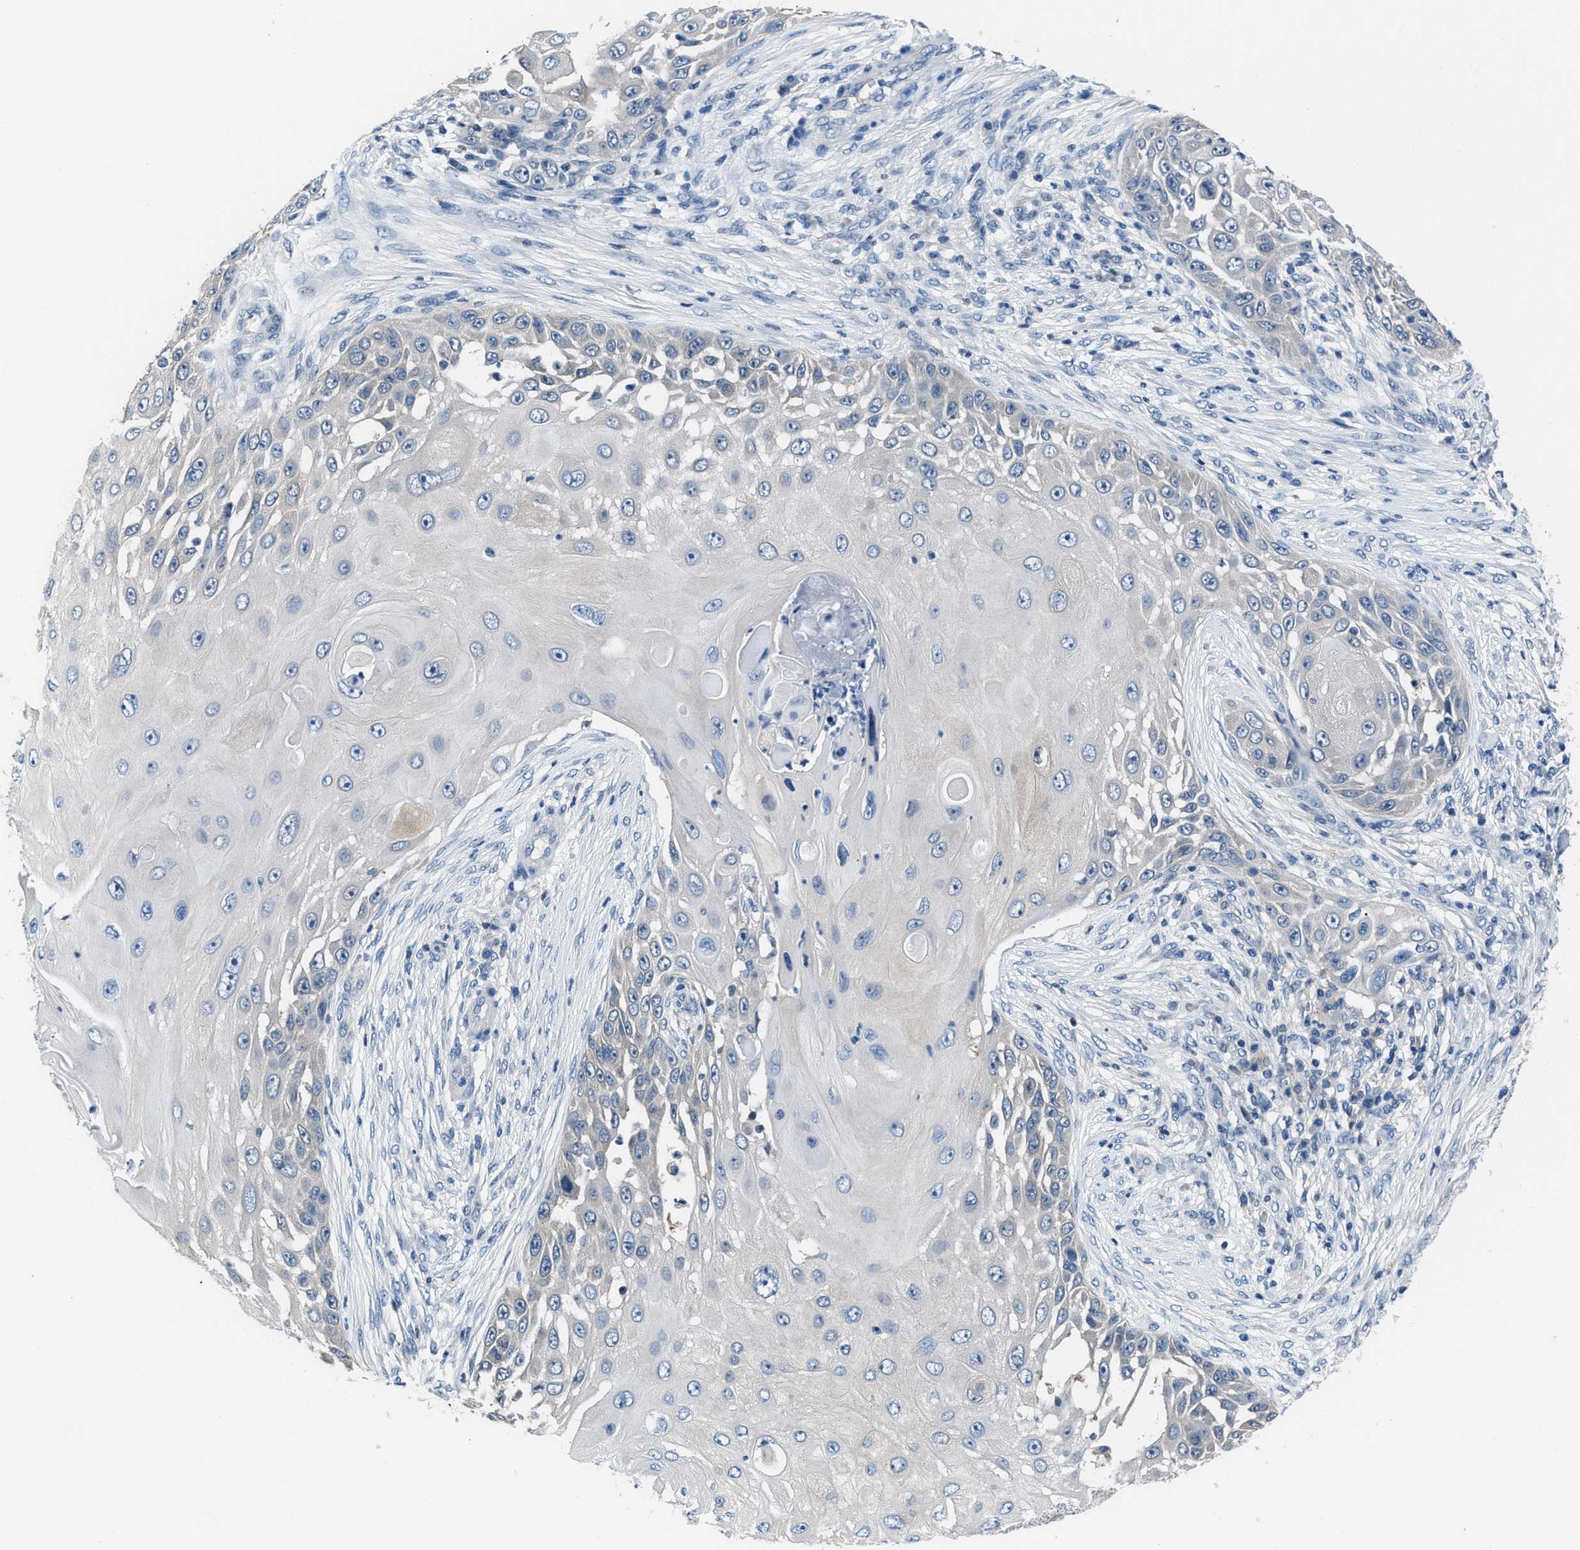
{"staining": {"intensity": "negative", "quantity": "none", "location": "none"}, "tissue": "skin cancer", "cell_type": "Tumor cells", "image_type": "cancer", "snomed": [{"axis": "morphology", "description": "Squamous cell carcinoma, NOS"}, {"axis": "topography", "description": "Skin"}], "caption": "This image is of skin squamous cell carcinoma stained with immunohistochemistry to label a protein in brown with the nuclei are counter-stained blue. There is no positivity in tumor cells.", "gene": "NUDT5", "patient": {"sex": "female", "age": 44}}